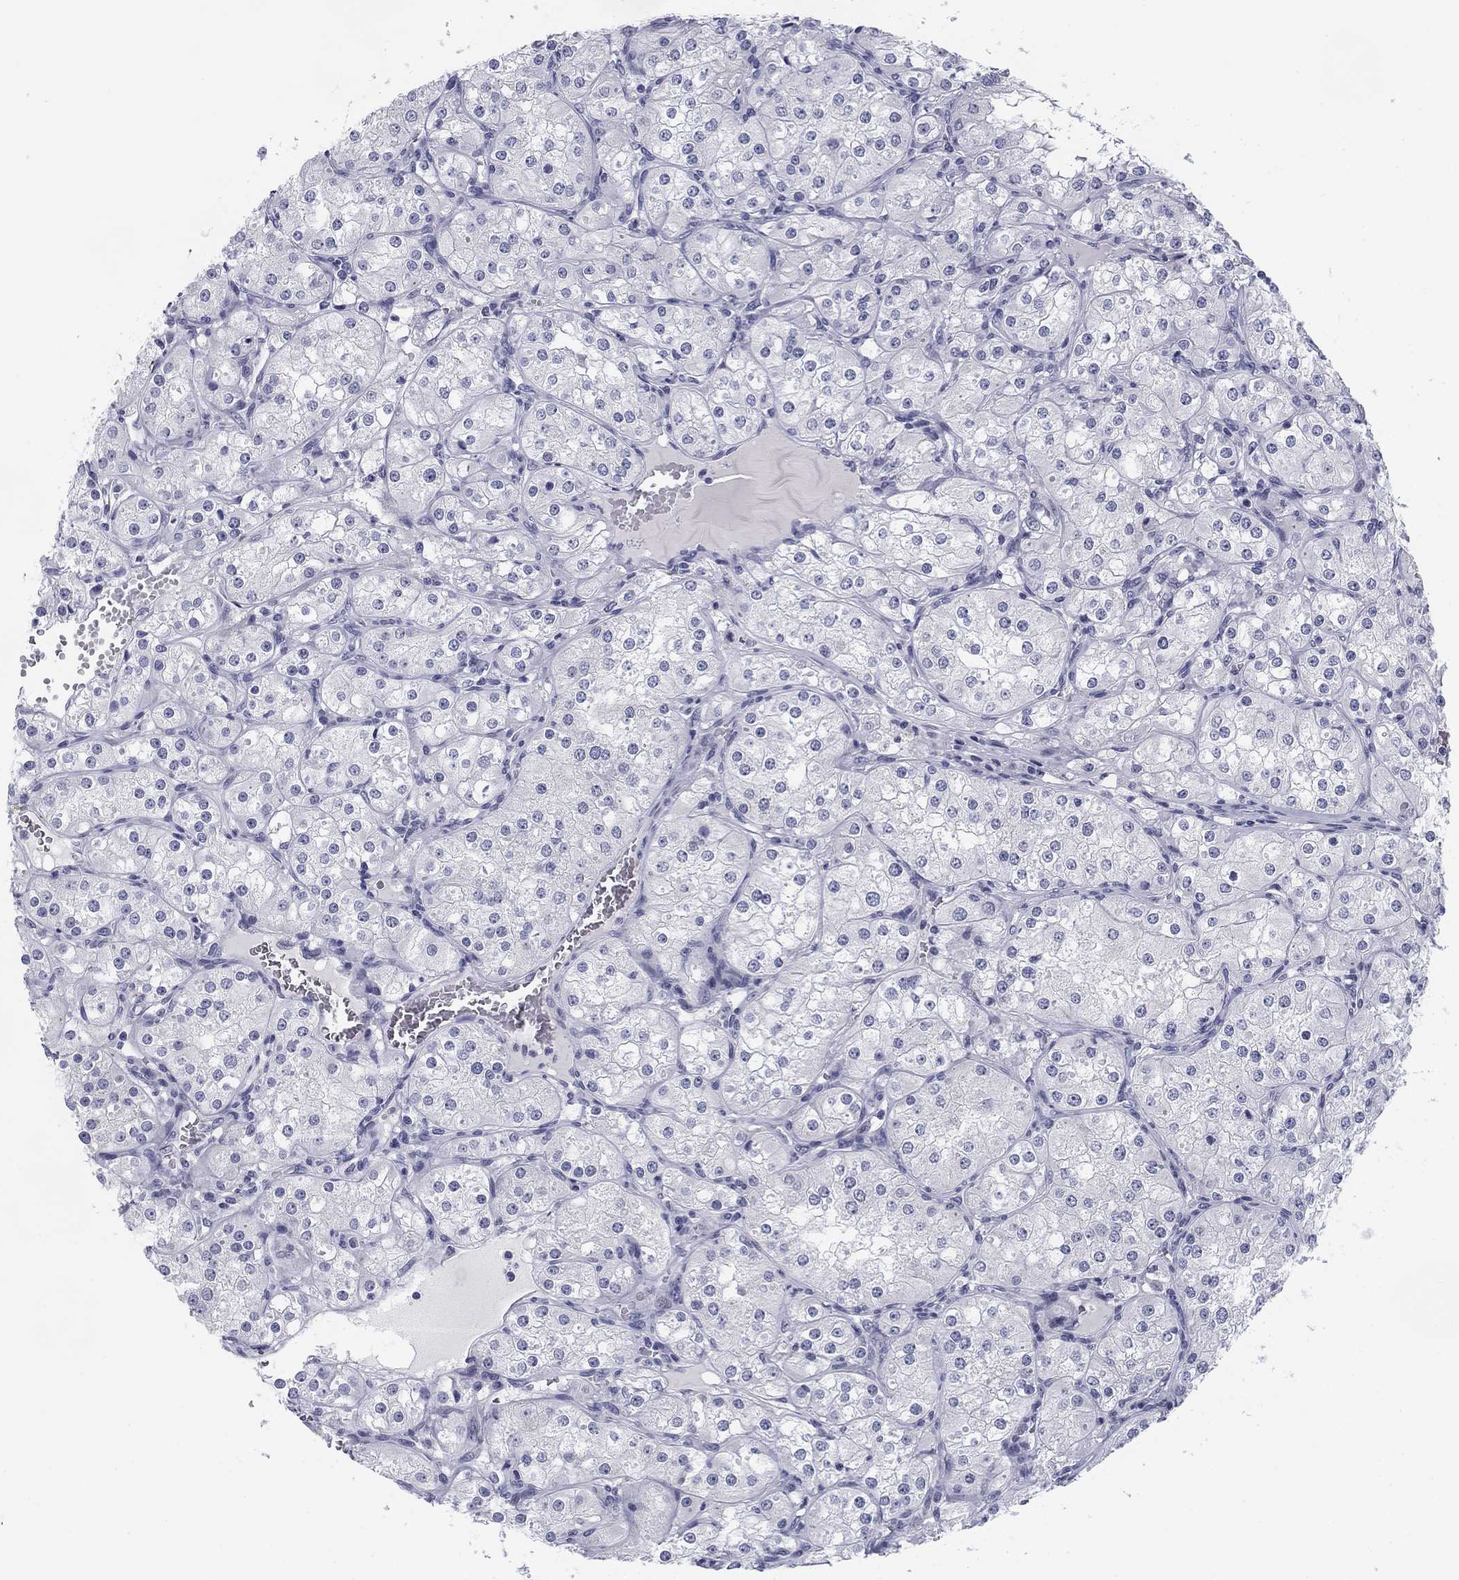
{"staining": {"intensity": "negative", "quantity": "none", "location": "none"}, "tissue": "renal cancer", "cell_type": "Tumor cells", "image_type": "cancer", "snomed": [{"axis": "morphology", "description": "Adenocarcinoma, NOS"}, {"axis": "topography", "description": "Kidney"}], "caption": "A high-resolution photomicrograph shows IHC staining of renal cancer, which exhibits no significant expression in tumor cells.", "gene": "PRPH", "patient": {"sex": "male", "age": 77}}